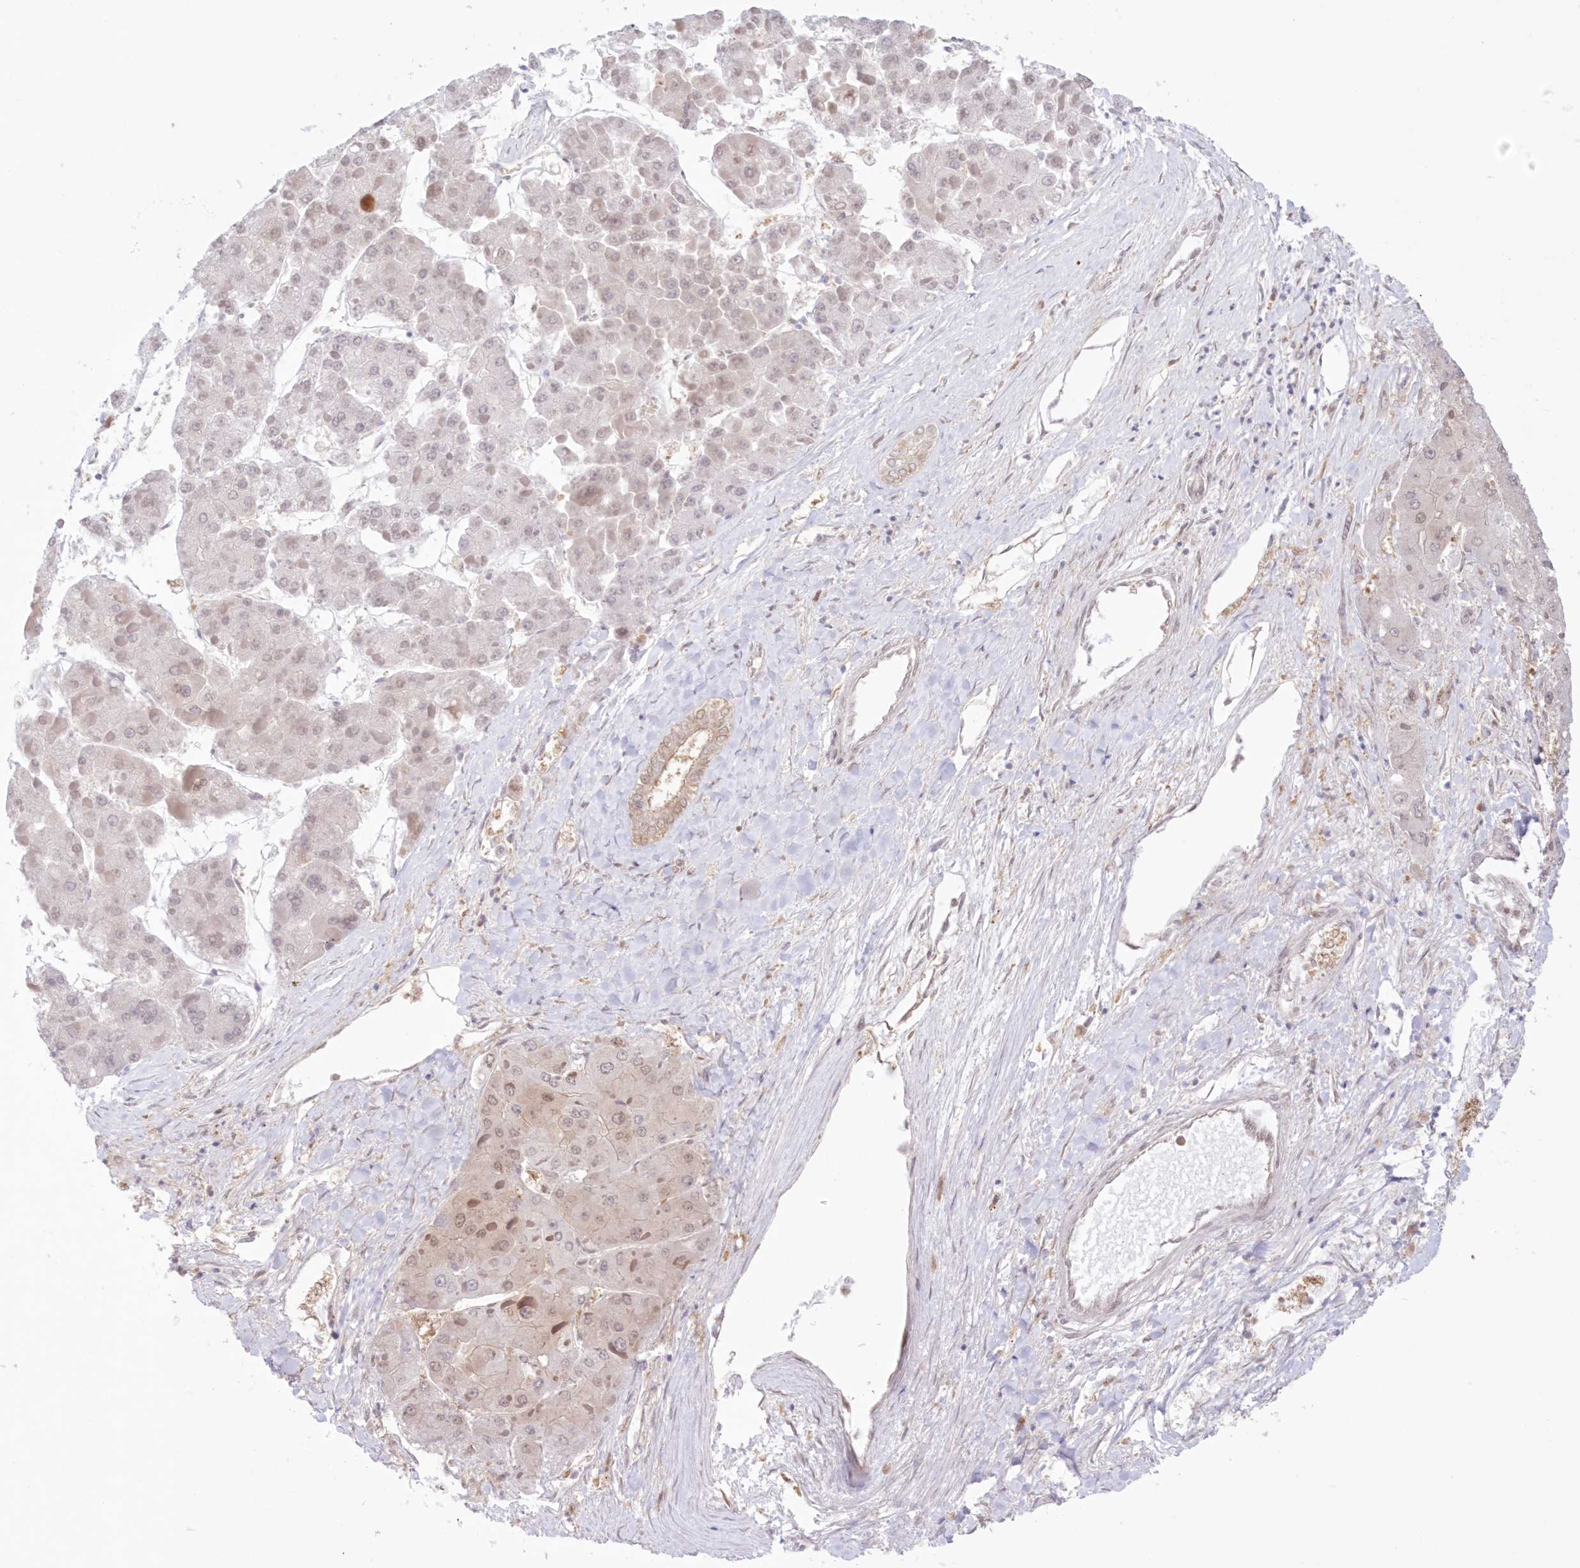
{"staining": {"intensity": "weak", "quantity": "<25%", "location": "nuclear"}, "tissue": "liver cancer", "cell_type": "Tumor cells", "image_type": "cancer", "snomed": [{"axis": "morphology", "description": "Carcinoma, Hepatocellular, NOS"}, {"axis": "topography", "description": "Liver"}], "caption": "An immunohistochemistry (IHC) micrograph of liver hepatocellular carcinoma is shown. There is no staining in tumor cells of liver hepatocellular carcinoma.", "gene": "RNPEP", "patient": {"sex": "female", "age": 73}}